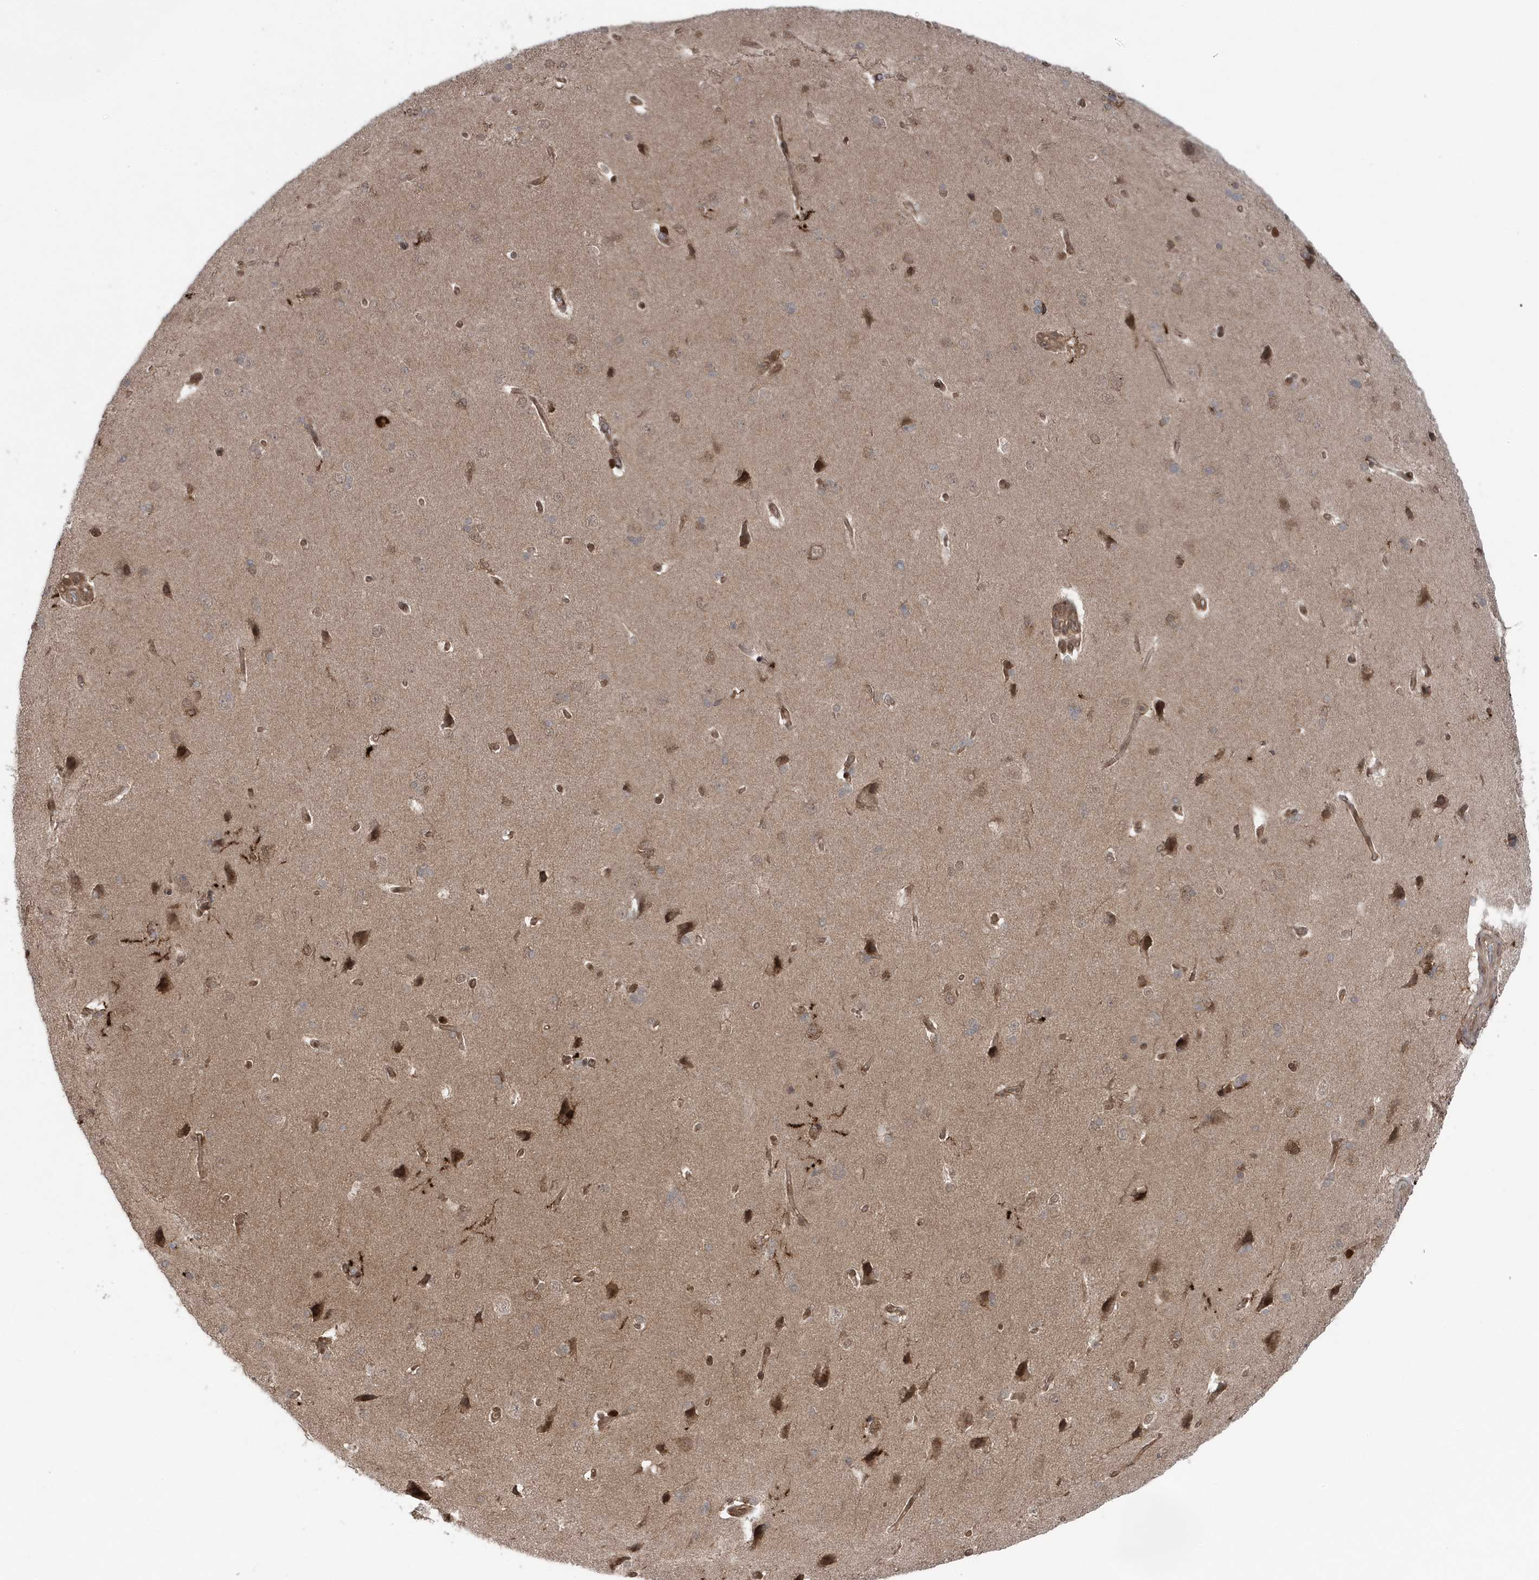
{"staining": {"intensity": "moderate", "quantity": "25%-75%", "location": "cytoplasmic/membranous,nuclear"}, "tissue": "cerebral cortex", "cell_type": "Endothelial cells", "image_type": "normal", "snomed": [{"axis": "morphology", "description": "Normal tissue, NOS"}, {"axis": "topography", "description": "Cerebral cortex"}], "caption": "Moderate cytoplasmic/membranous,nuclear protein positivity is seen in about 25%-75% of endothelial cells in cerebral cortex. (brown staining indicates protein expression, while blue staining denotes nuclei).", "gene": "MAPK1IP1L", "patient": {"sex": "male", "age": 62}}